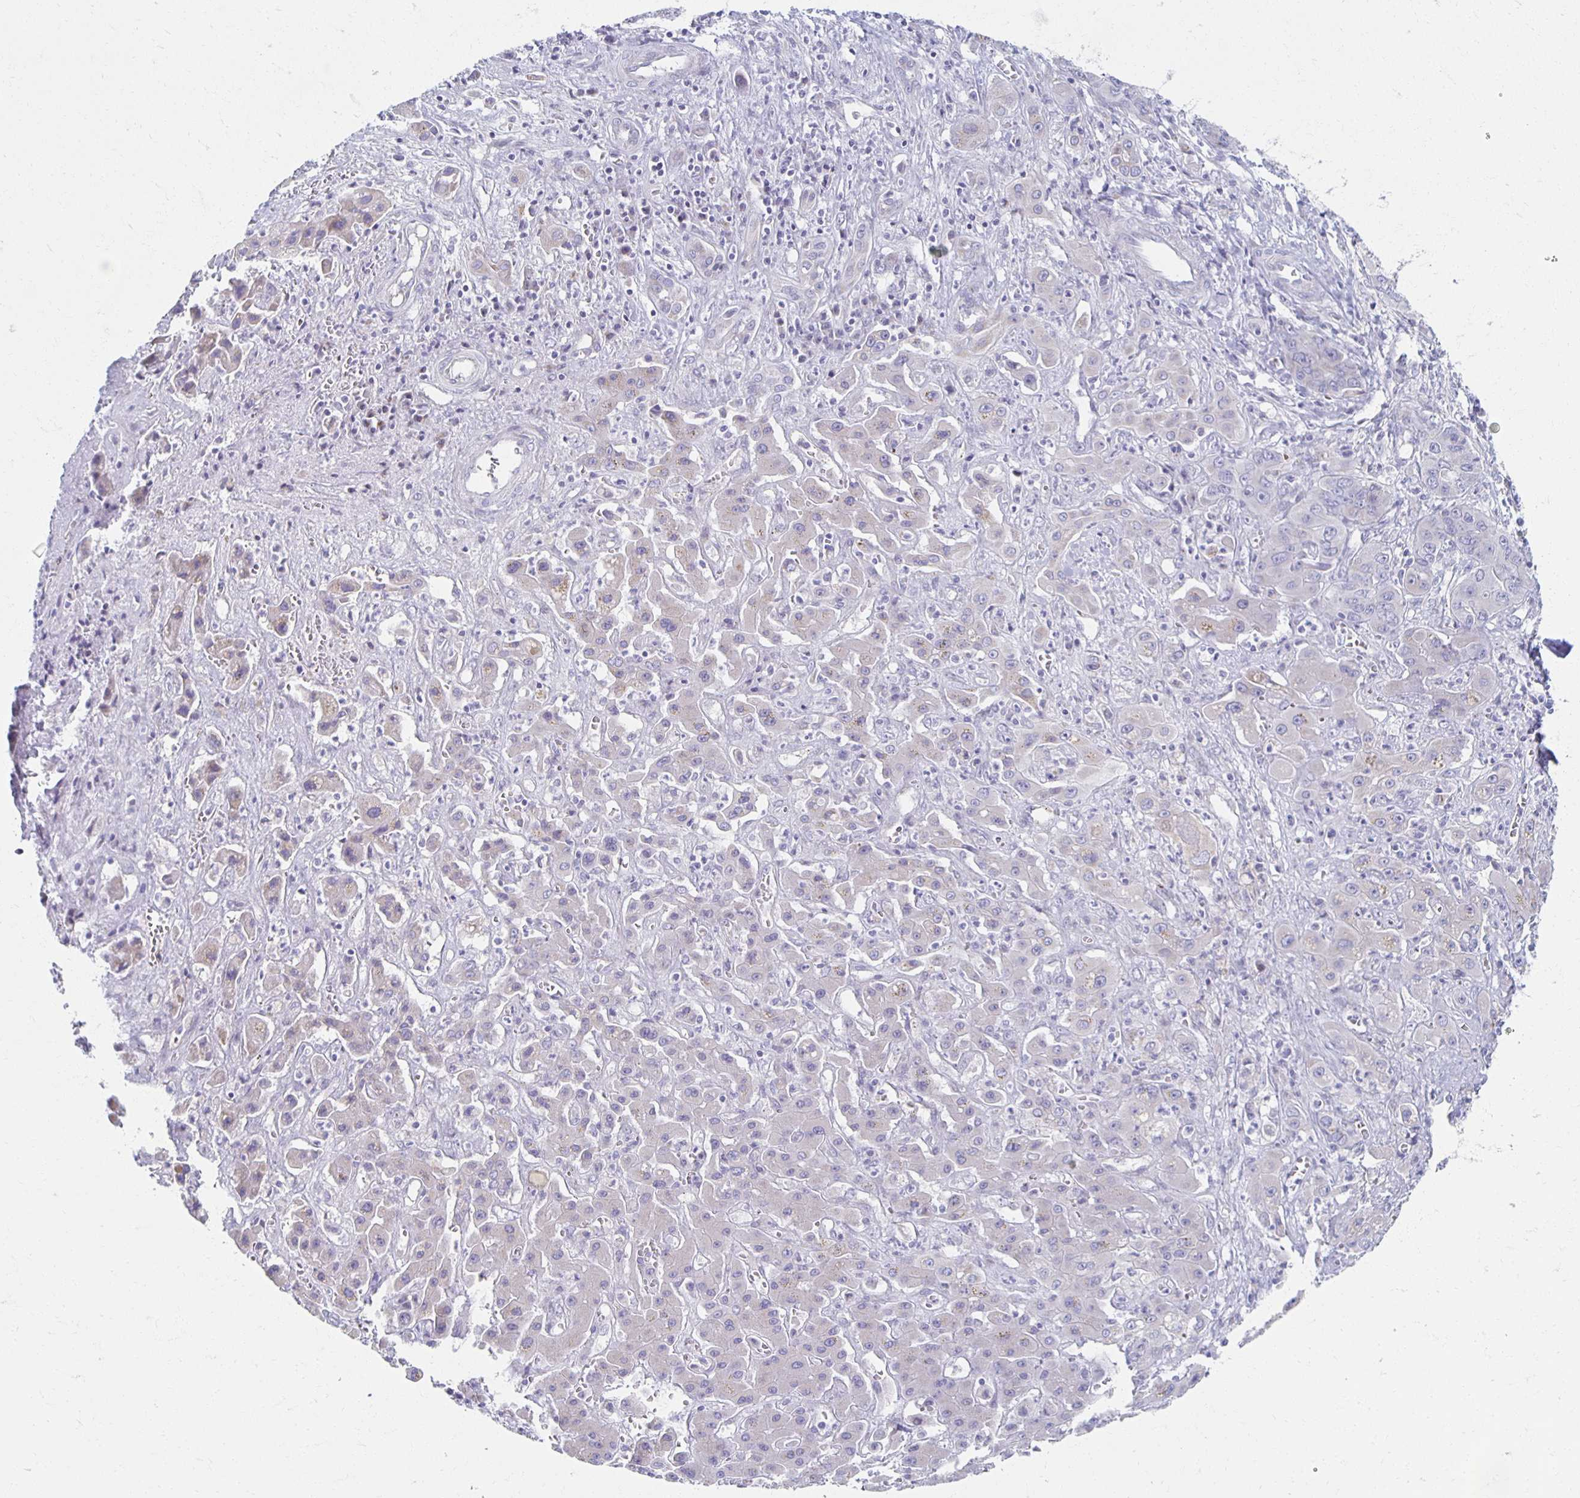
{"staining": {"intensity": "weak", "quantity": "<25%", "location": "cytoplasmic/membranous"}, "tissue": "liver cancer", "cell_type": "Tumor cells", "image_type": "cancer", "snomed": [{"axis": "morphology", "description": "Cholangiocarcinoma"}, {"axis": "topography", "description": "Liver"}], "caption": "Human cholangiocarcinoma (liver) stained for a protein using immunohistochemistry demonstrates no positivity in tumor cells.", "gene": "TEX44", "patient": {"sex": "male", "age": 67}}